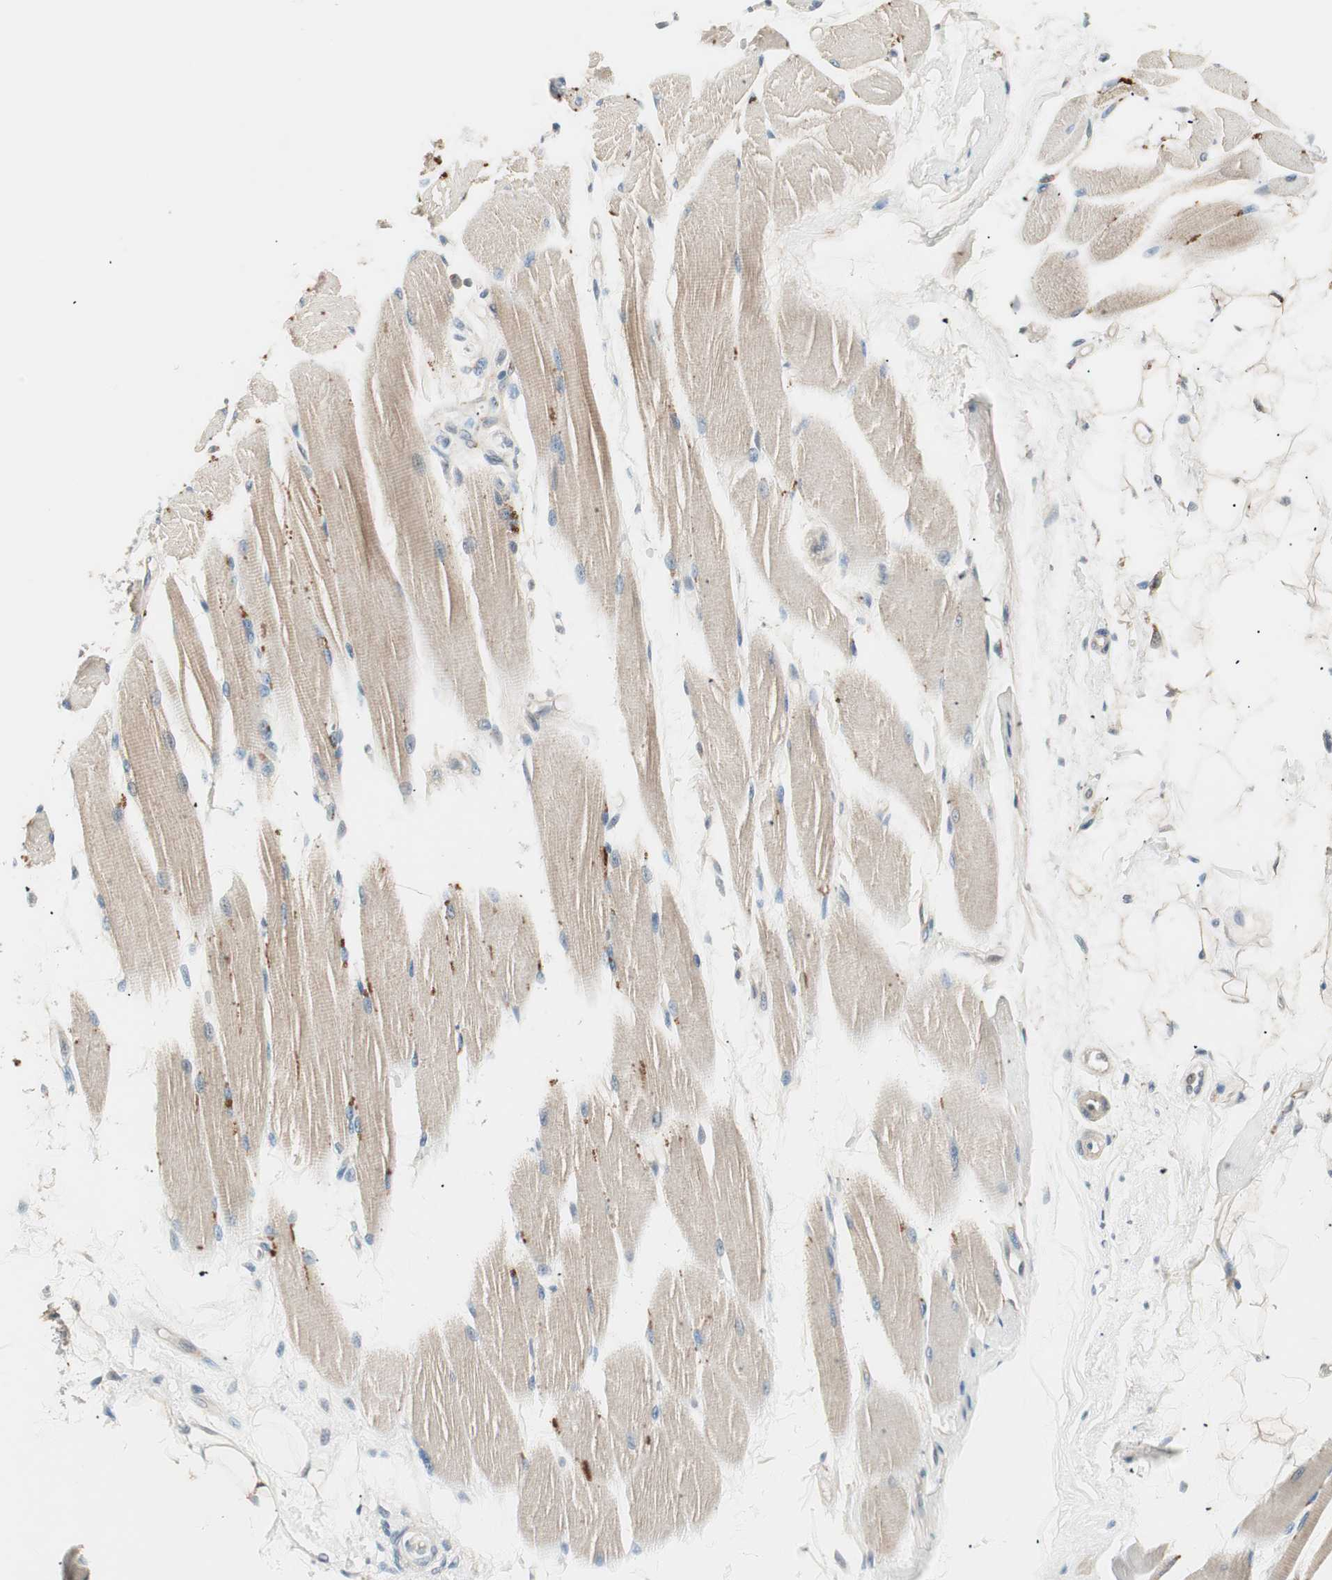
{"staining": {"intensity": "weak", "quantity": ">75%", "location": "cytoplasmic/membranous"}, "tissue": "skeletal muscle", "cell_type": "Myocytes", "image_type": "normal", "snomed": [{"axis": "morphology", "description": "Normal tissue, NOS"}, {"axis": "topography", "description": "Skeletal muscle"}, {"axis": "topography", "description": "Peripheral nerve tissue"}], "caption": "A micrograph showing weak cytoplasmic/membranous staining in about >75% of myocytes in unremarkable skeletal muscle, as visualized by brown immunohistochemical staining.", "gene": "NFRKB", "patient": {"sex": "female", "age": 84}}